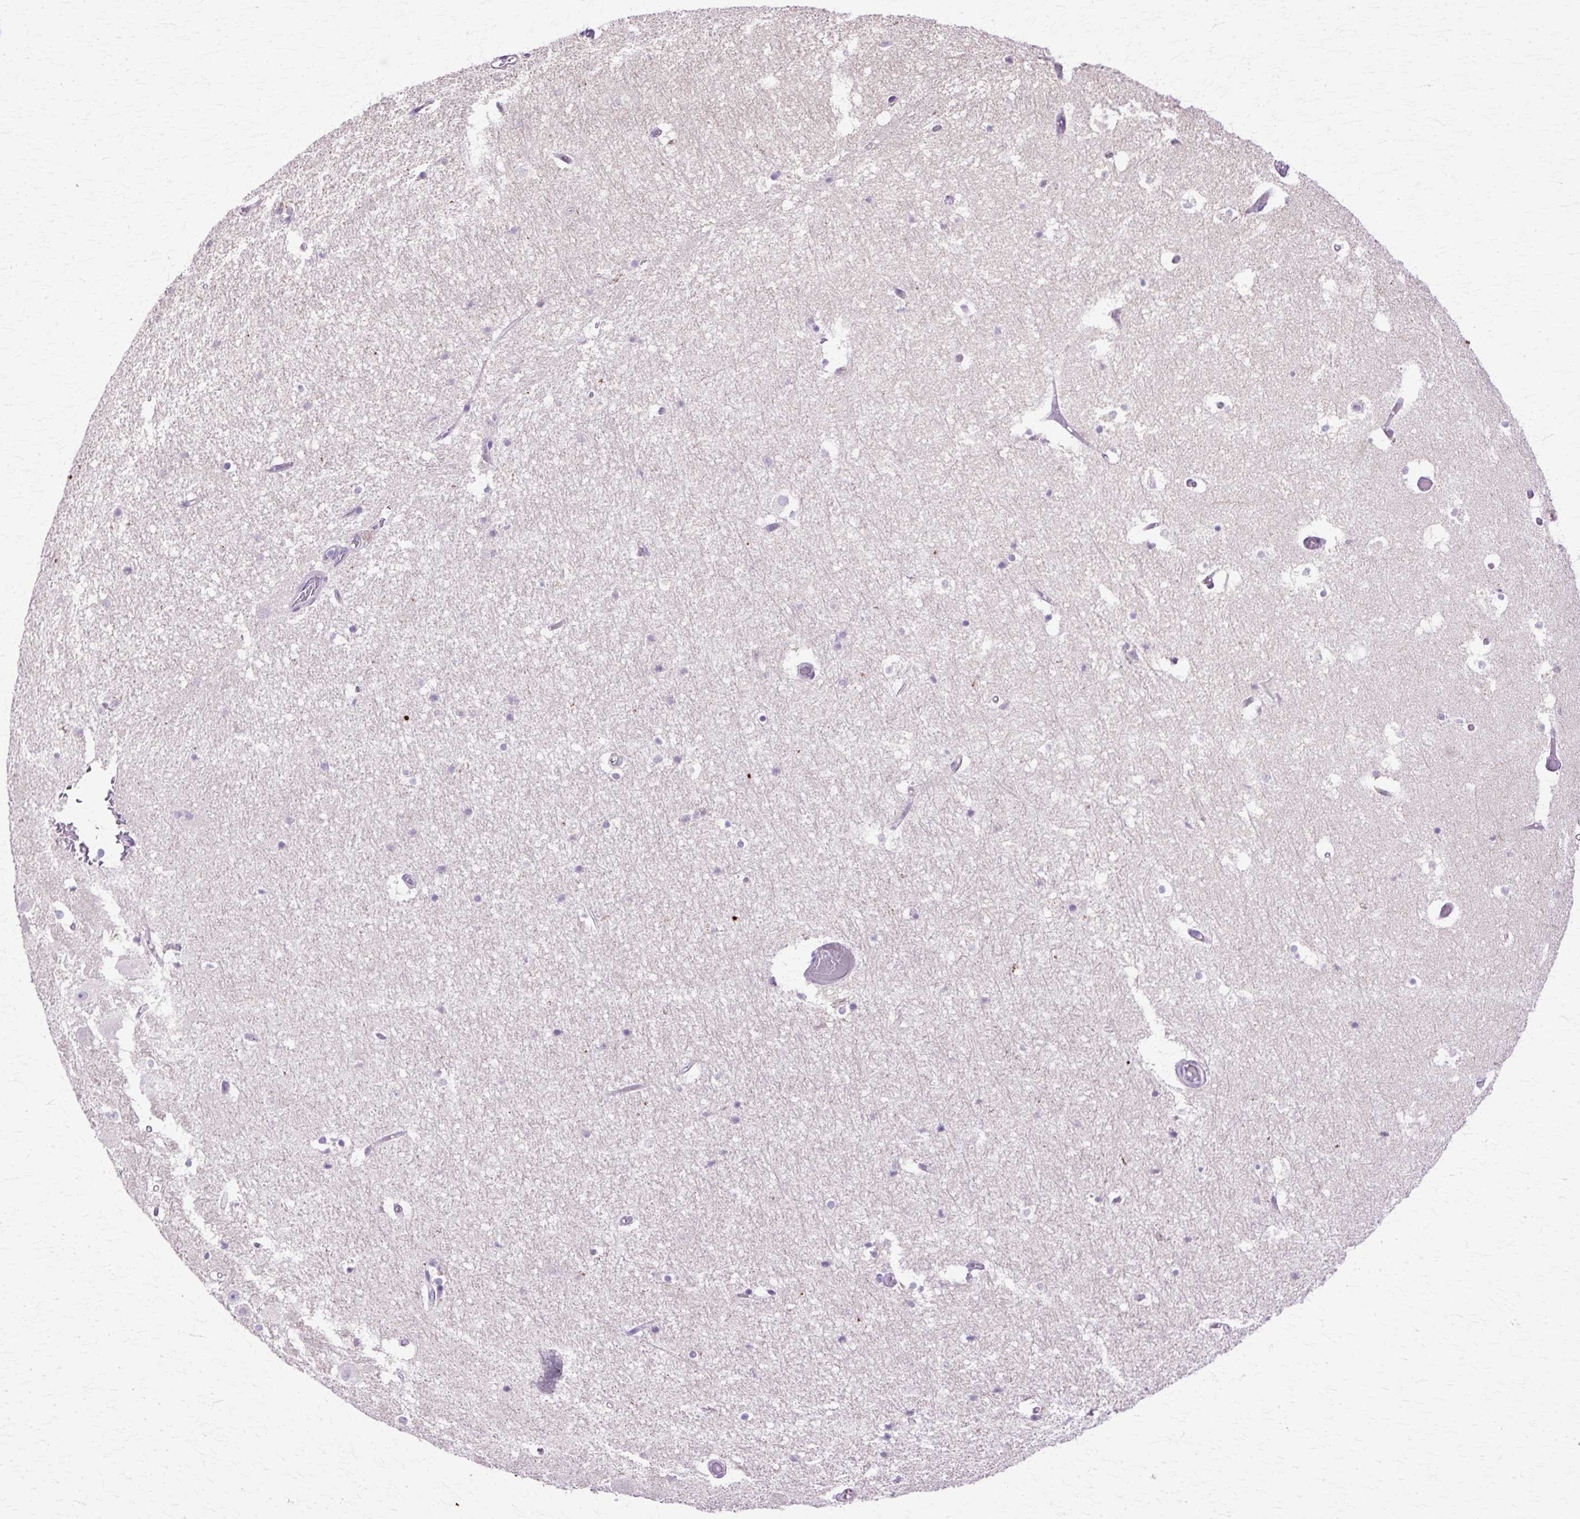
{"staining": {"intensity": "negative", "quantity": "none", "location": "none"}, "tissue": "hippocampus", "cell_type": "Glial cells", "image_type": "normal", "snomed": [{"axis": "morphology", "description": "Normal tissue, NOS"}, {"axis": "topography", "description": "Hippocampus"}], "caption": "This image is of benign hippocampus stained with IHC to label a protein in brown with the nuclei are counter-stained blue. There is no staining in glial cells.", "gene": "HSPA1A", "patient": {"sex": "female", "age": 52}}